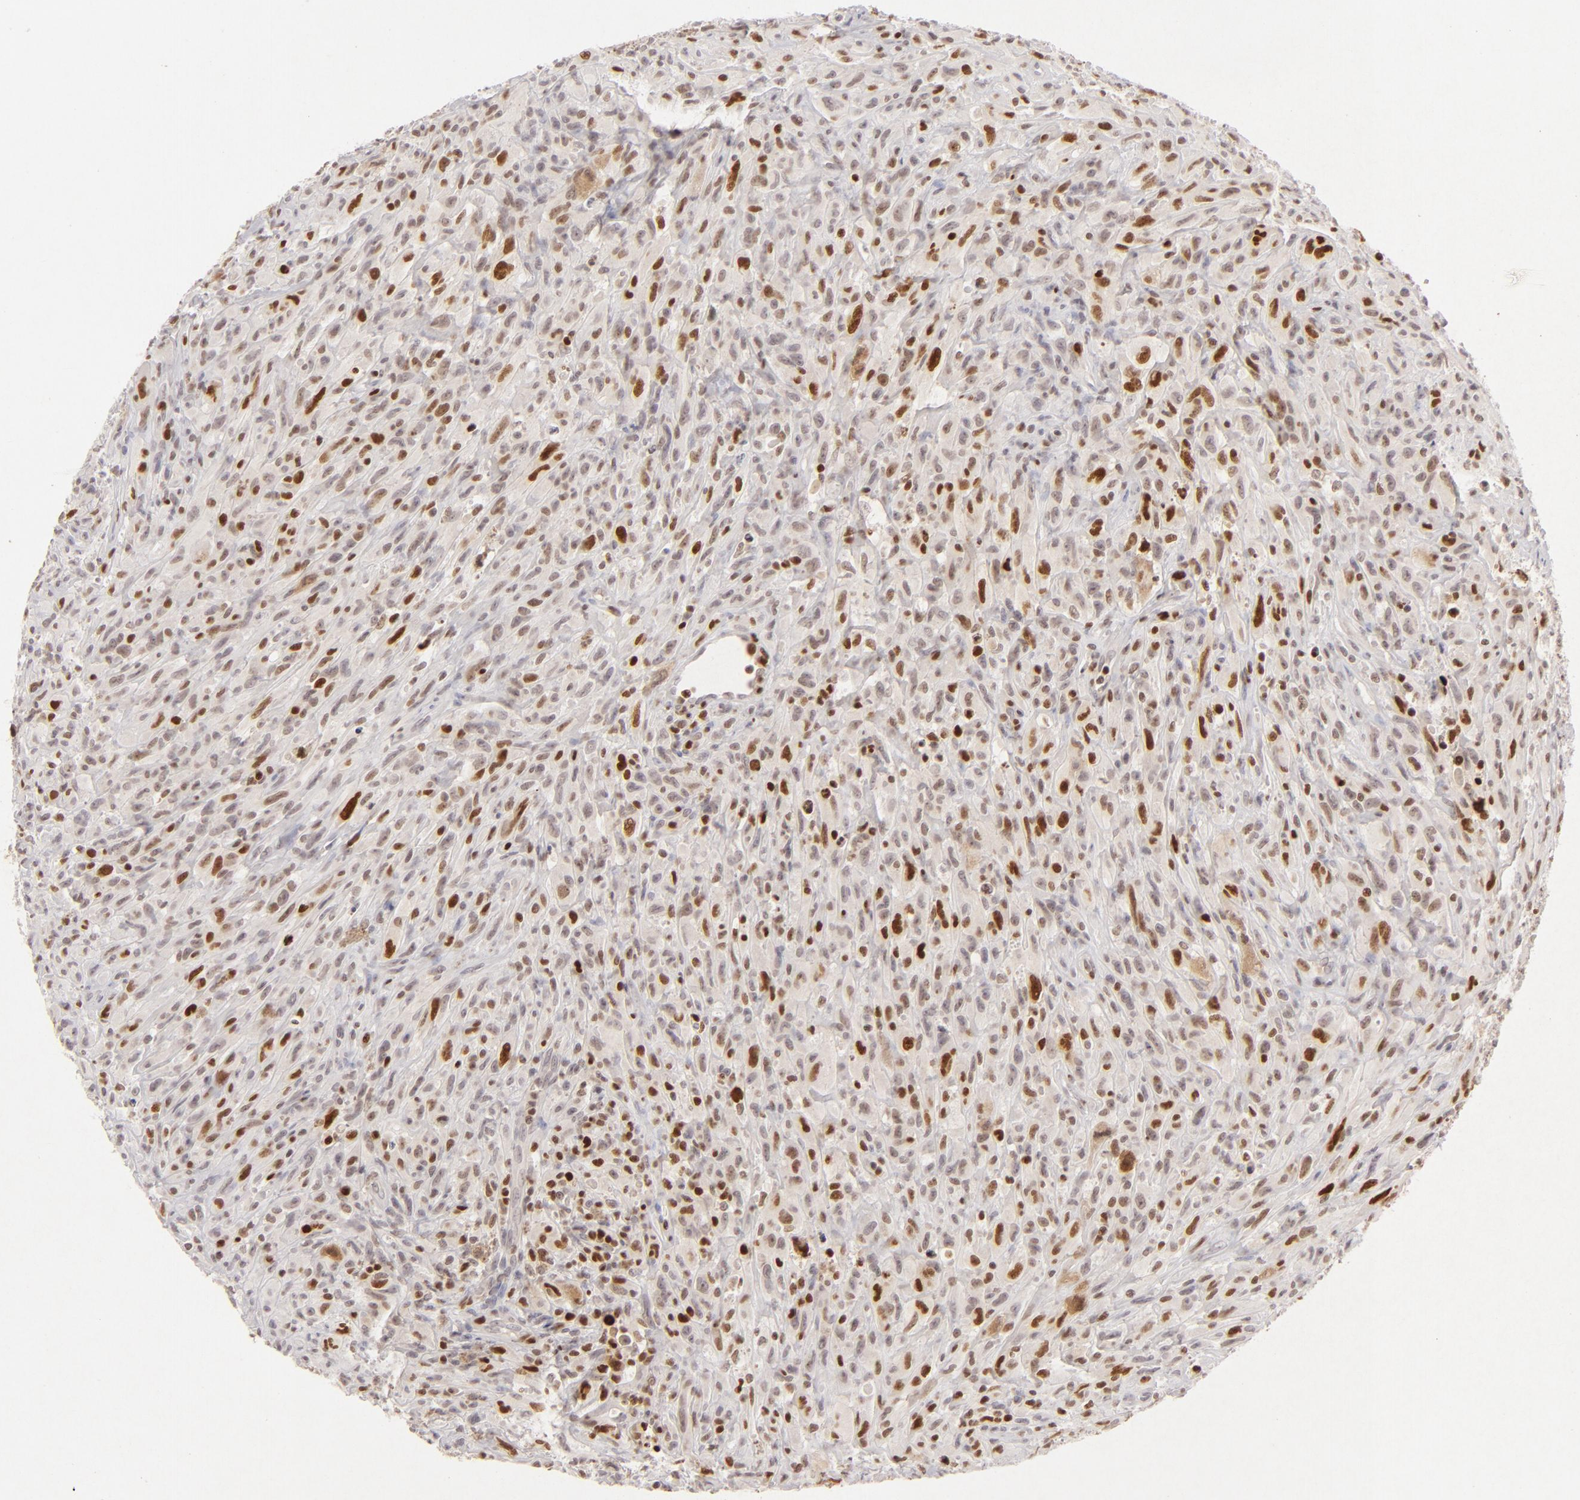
{"staining": {"intensity": "strong", "quantity": "25%-75%", "location": "nuclear"}, "tissue": "glioma", "cell_type": "Tumor cells", "image_type": "cancer", "snomed": [{"axis": "morphology", "description": "Glioma, malignant, High grade"}, {"axis": "topography", "description": "Brain"}], "caption": "Human glioma stained with a protein marker exhibits strong staining in tumor cells.", "gene": "FEN1", "patient": {"sex": "male", "age": 48}}